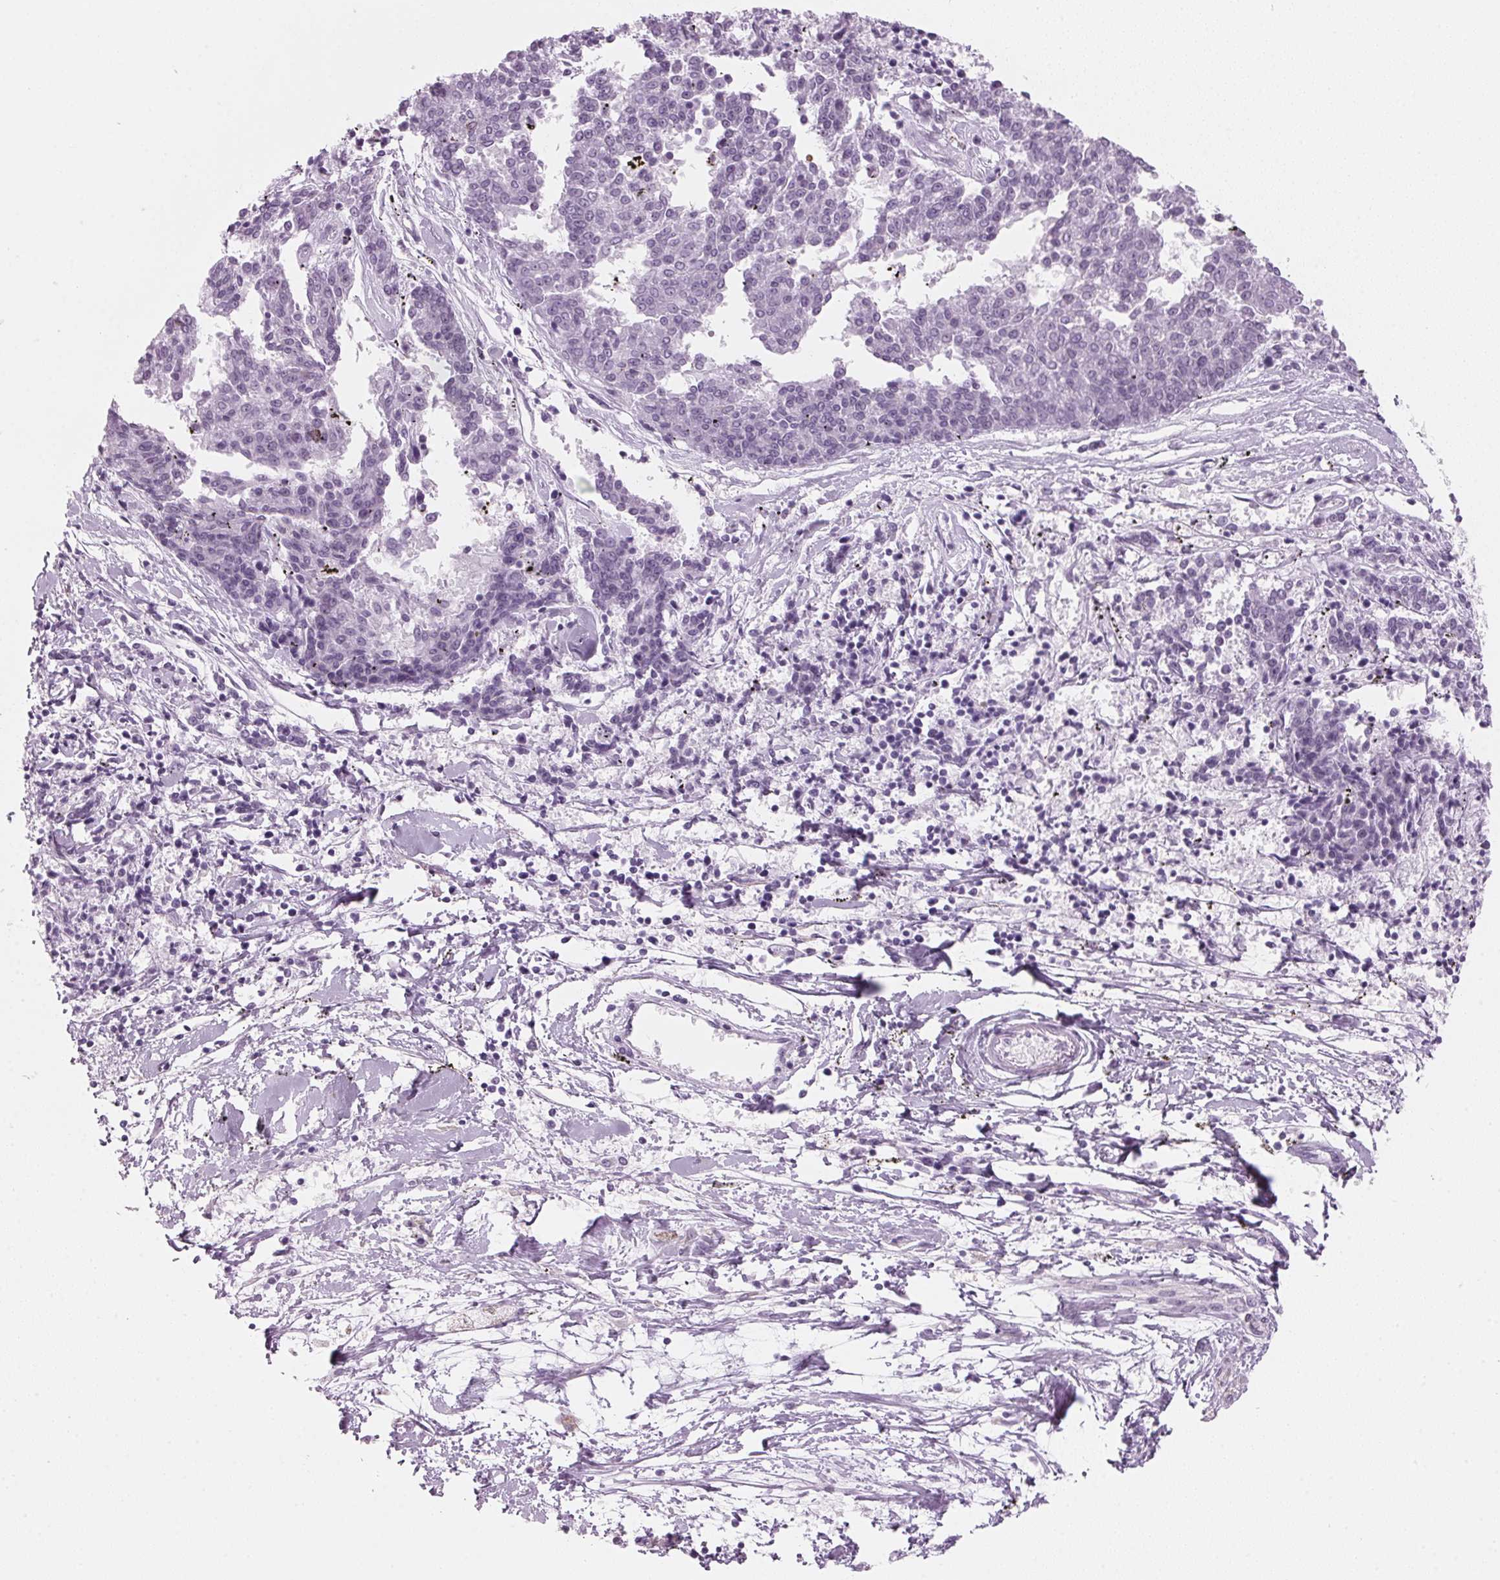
{"staining": {"intensity": "negative", "quantity": "none", "location": "none"}, "tissue": "melanoma", "cell_type": "Tumor cells", "image_type": "cancer", "snomed": [{"axis": "morphology", "description": "Malignant melanoma, NOS"}, {"axis": "topography", "description": "Skin"}], "caption": "The photomicrograph shows no significant staining in tumor cells of melanoma.", "gene": "DNTTIP2", "patient": {"sex": "female", "age": 72}}